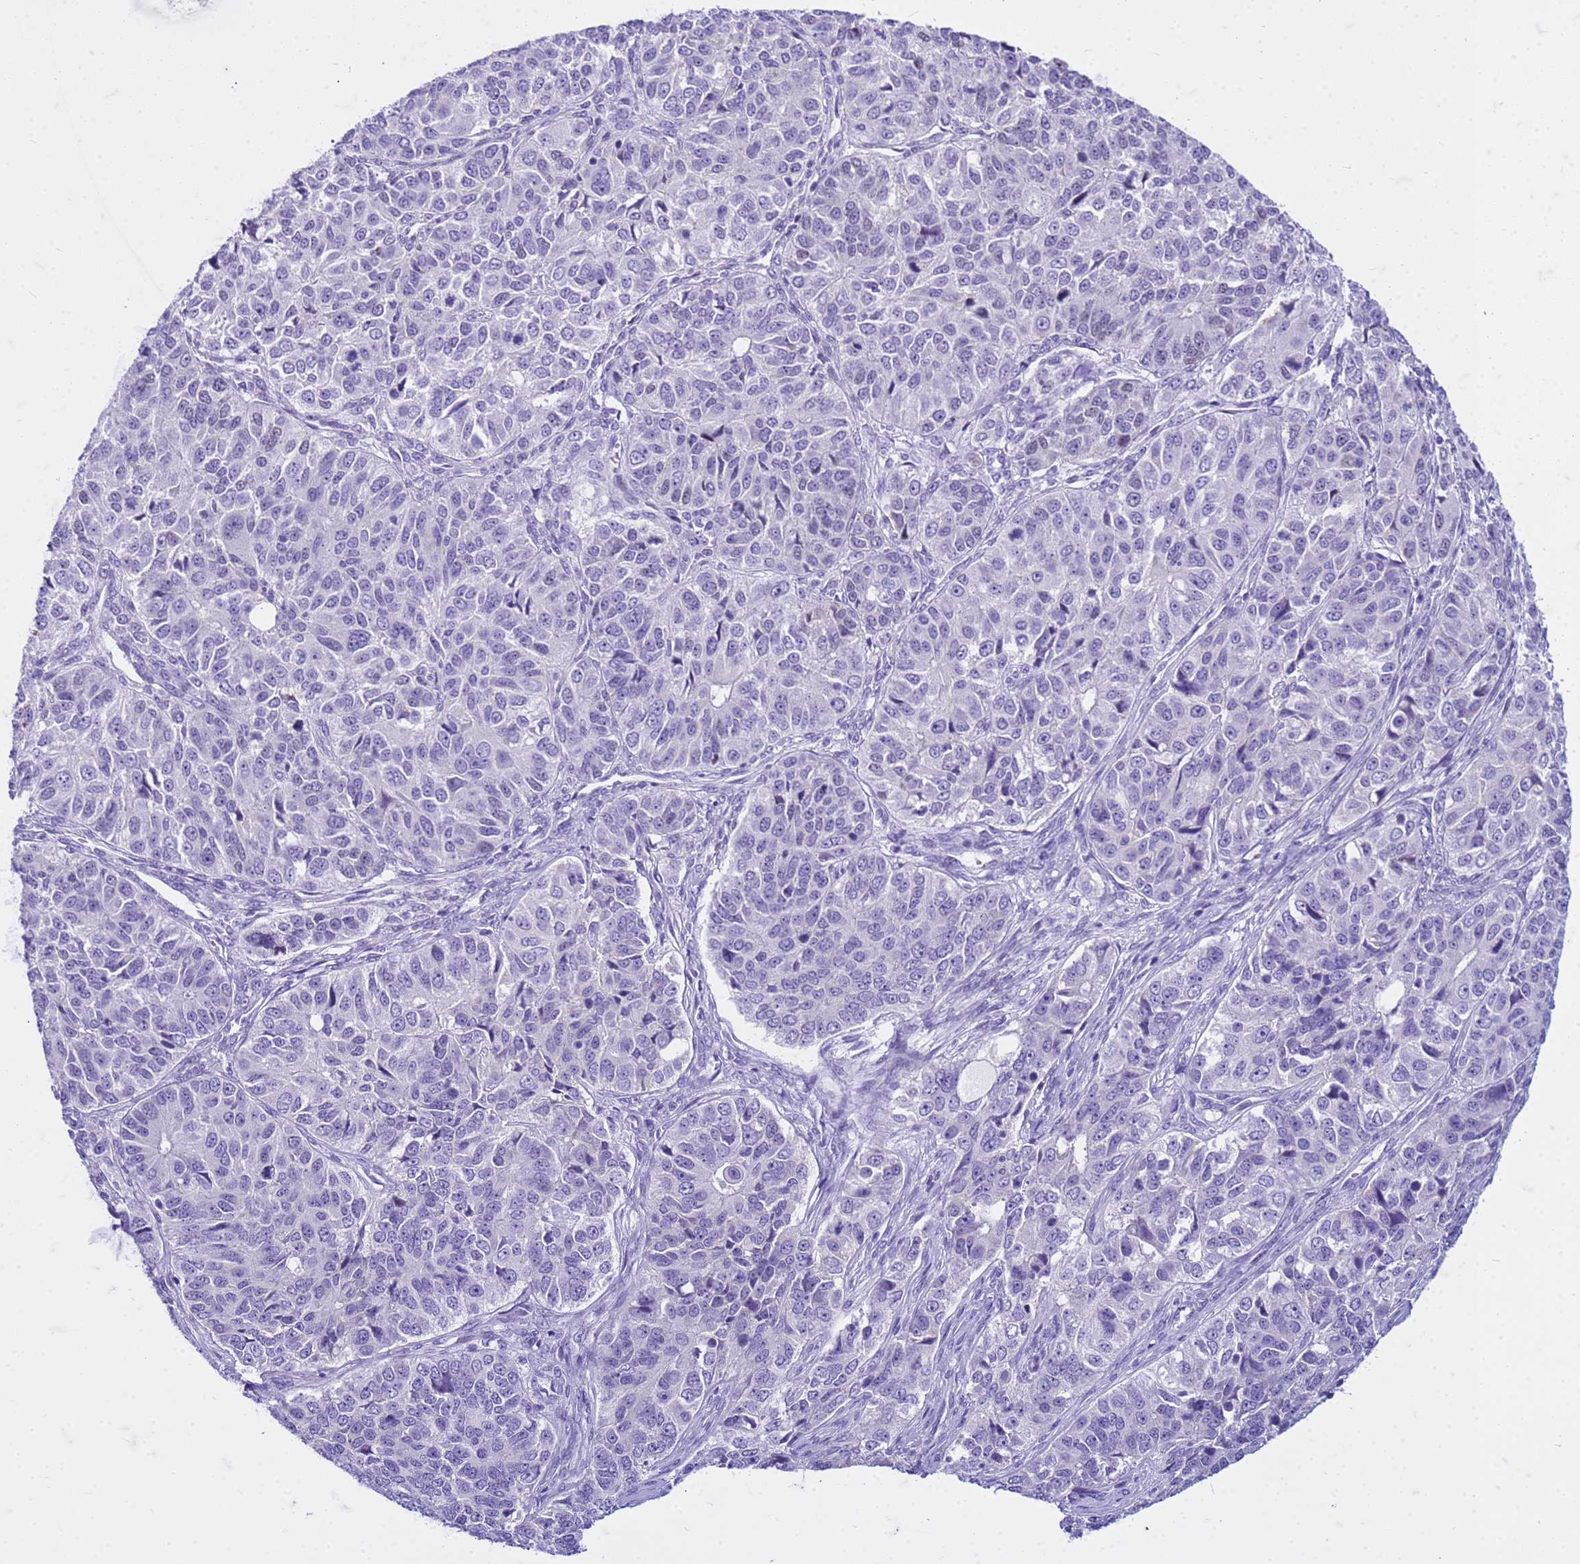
{"staining": {"intensity": "negative", "quantity": "none", "location": "none"}, "tissue": "ovarian cancer", "cell_type": "Tumor cells", "image_type": "cancer", "snomed": [{"axis": "morphology", "description": "Carcinoma, endometroid"}, {"axis": "topography", "description": "Ovary"}], "caption": "Ovarian cancer was stained to show a protein in brown. There is no significant positivity in tumor cells. Nuclei are stained in blue.", "gene": "CFAP100", "patient": {"sex": "female", "age": 51}}